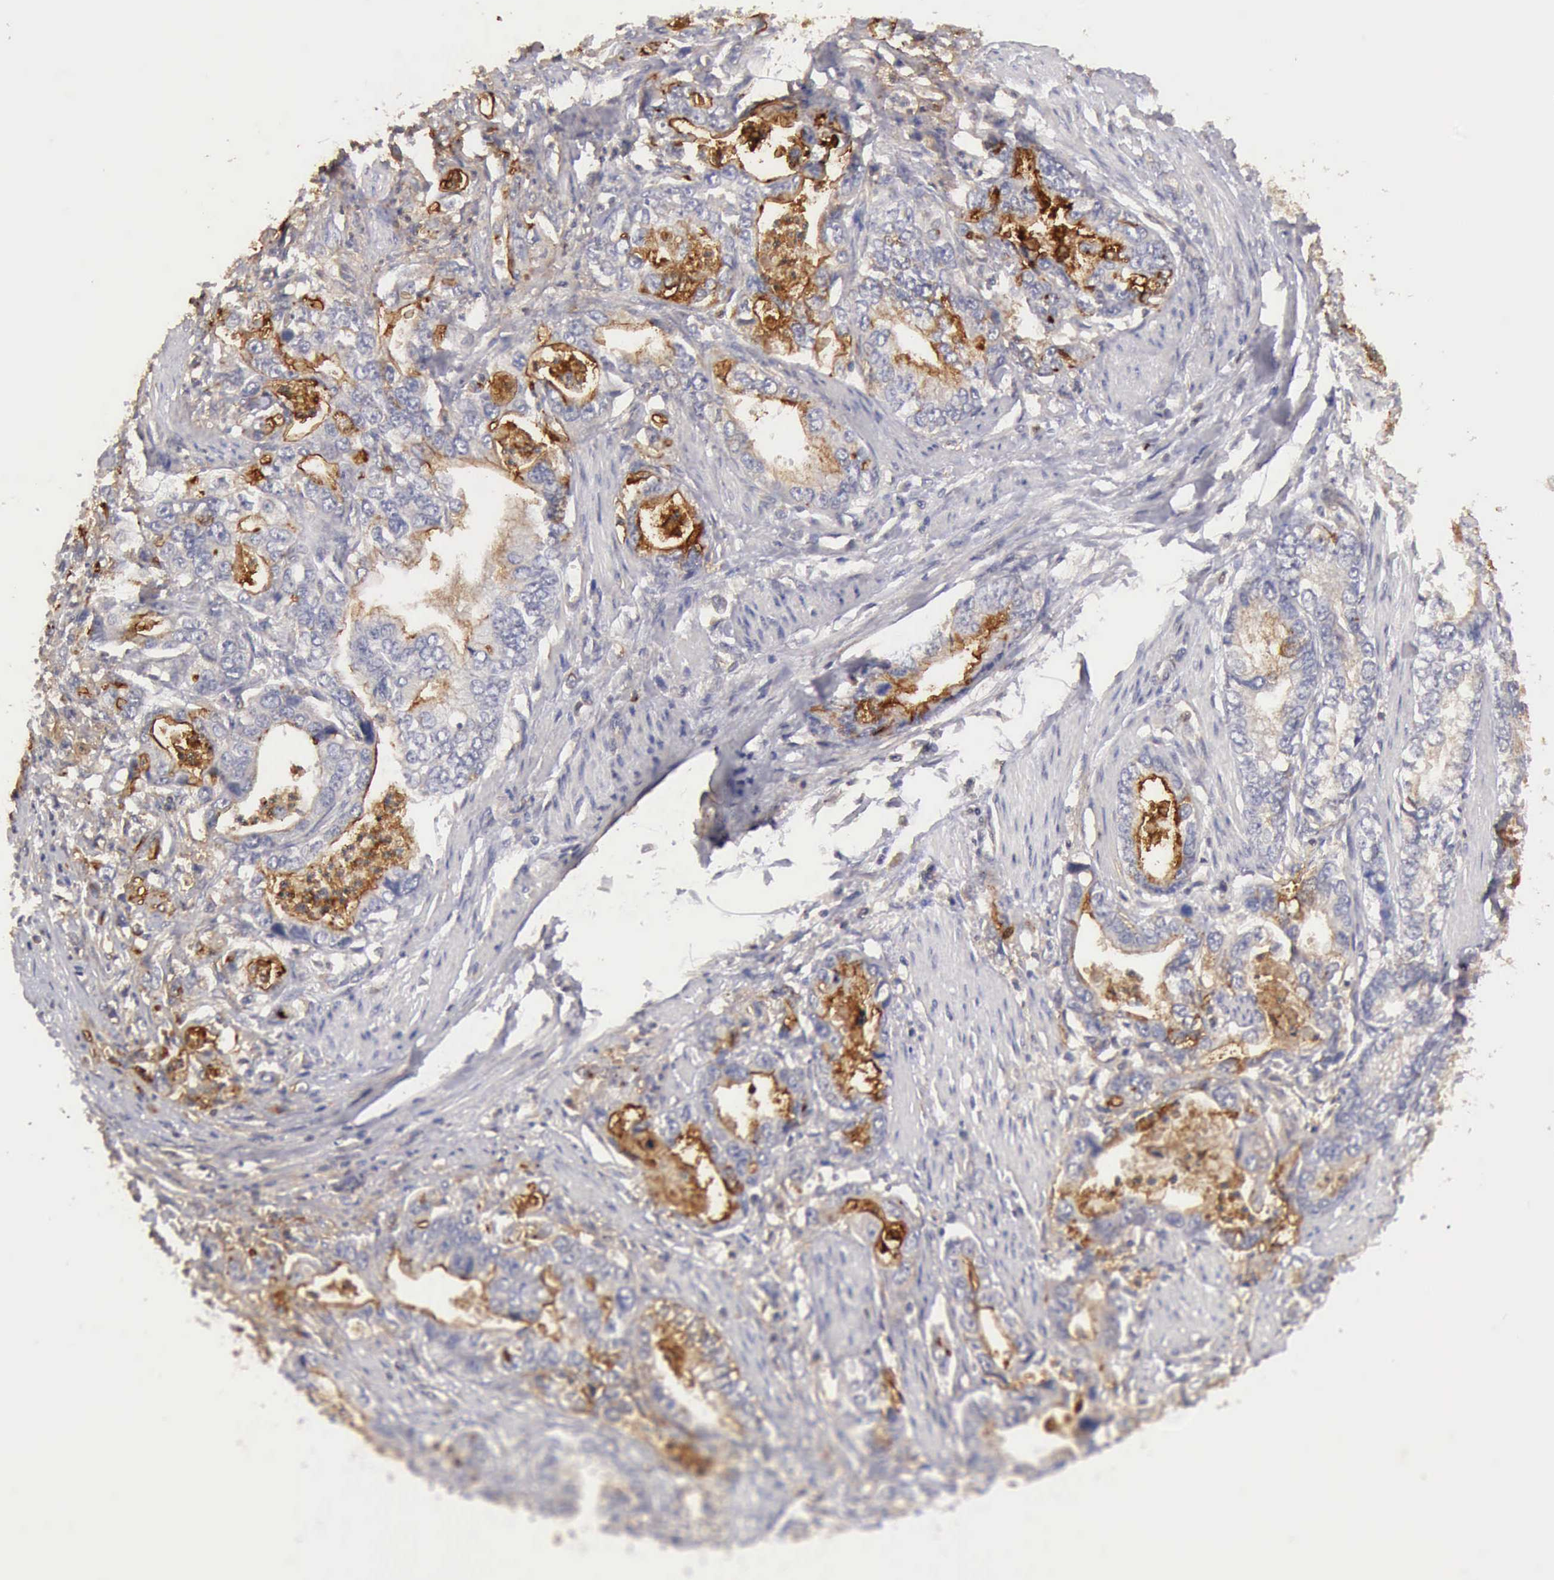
{"staining": {"intensity": "negative", "quantity": "none", "location": "none"}, "tissue": "stomach cancer", "cell_type": "Tumor cells", "image_type": "cancer", "snomed": [{"axis": "morphology", "description": "Adenocarcinoma, NOS"}, {"axis": "topography", "description": "Pancreas"}, {"axis": "topography", "description": "Stomach, upper"}], "caption": "The immunohistochemistry micrograph has no significant expression in tumor cells of stomach cancer tissue. (DAB (3,3'-diaminobenzidine) IHC with hematoxylin counter stain).", "gene": "BMX", "patient": {"sex": "male", "age": 77}}